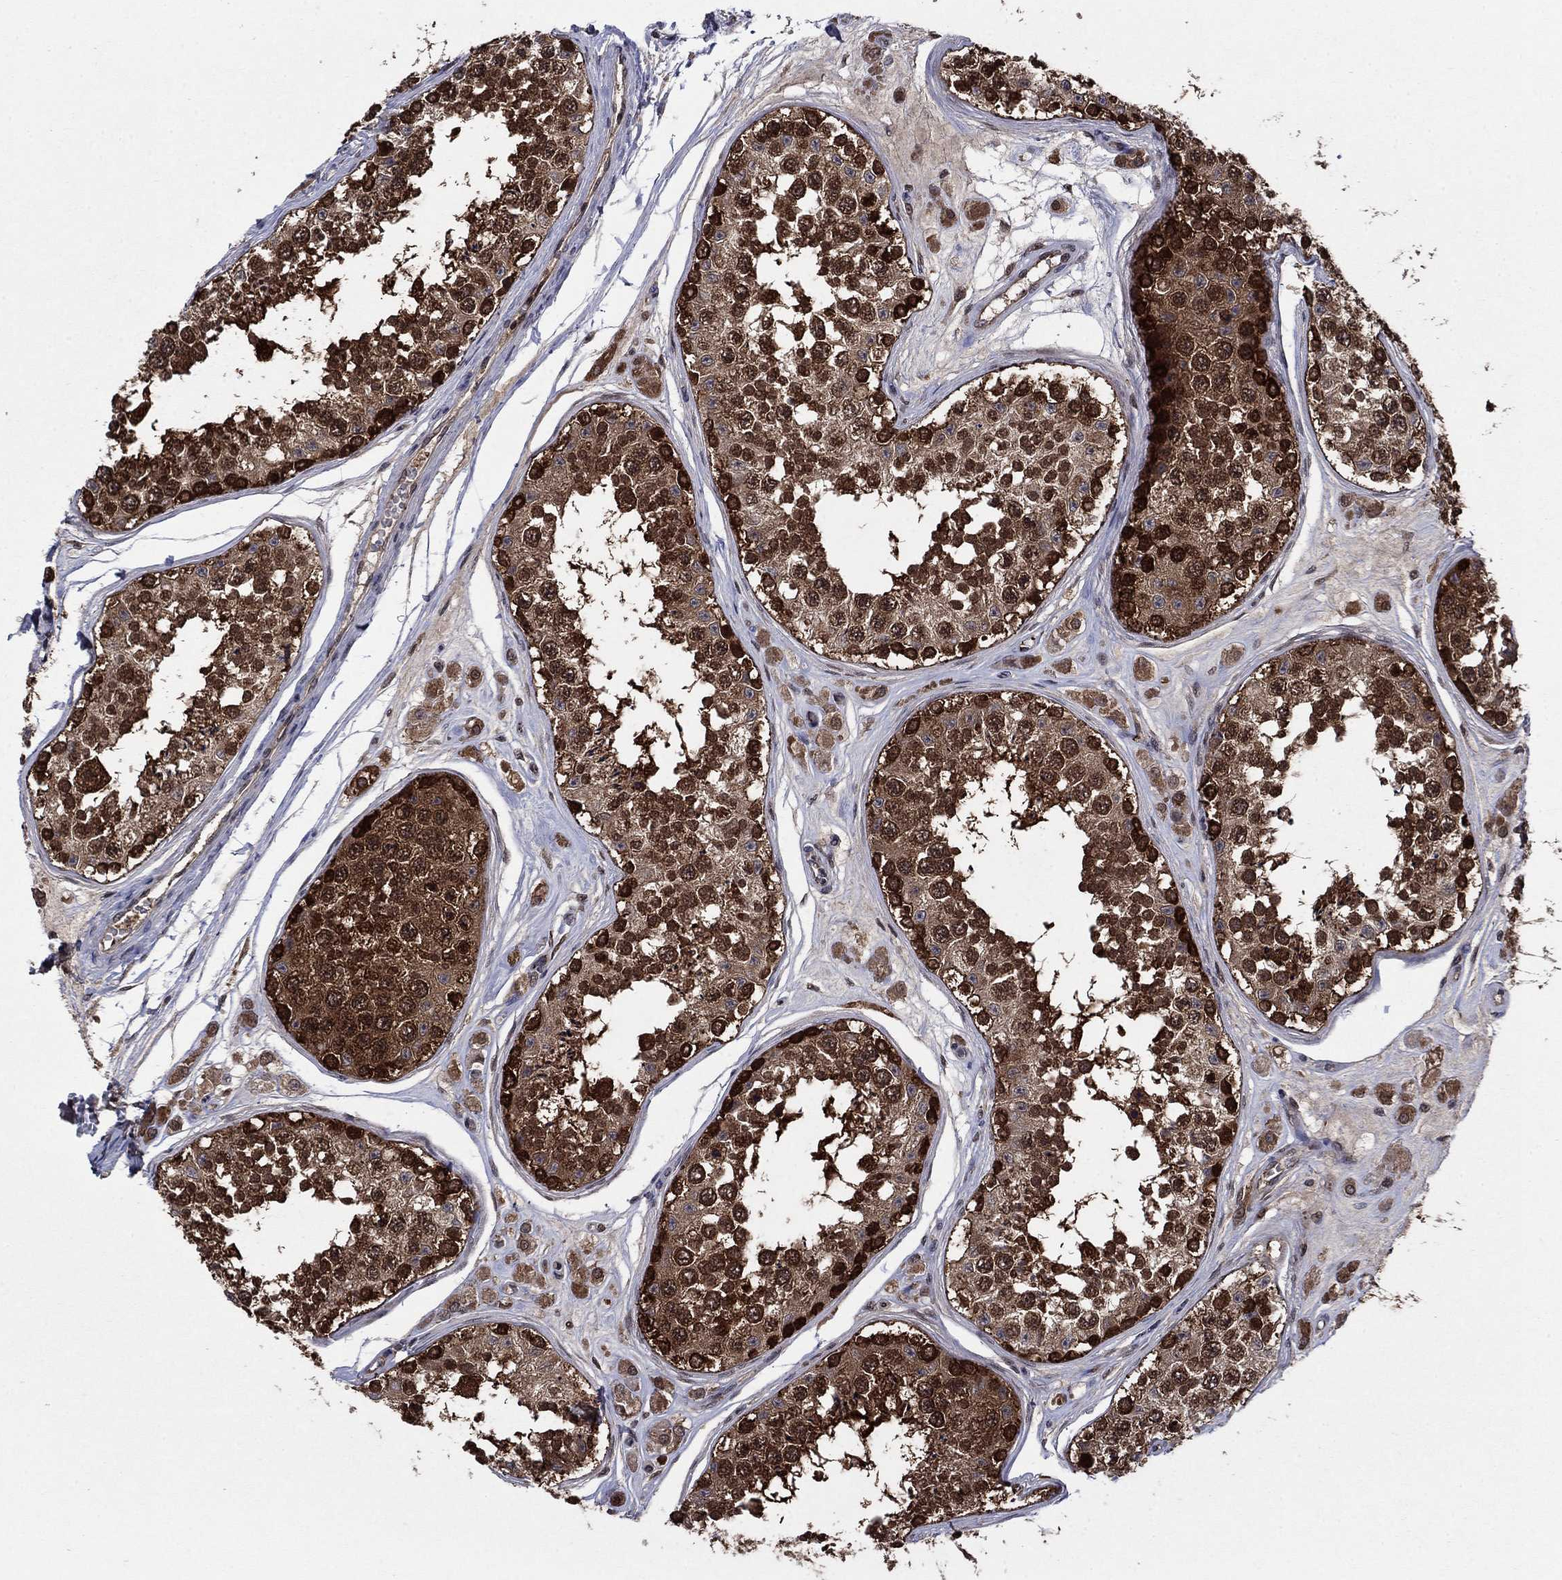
{"staining": {"intensity": "strong", "quantity": "25%-75%", "location": "cytoplasmic/membranous"}, "tissue": "testis", "cell_type": "Cells in seminiferous ducts", "image_type": "normal", "snomed": [{"axis": "morphology", "description": "Normal tissue, NOS"}, {"axis": "topography", "description": "Testis"}], "caption": "Immunohistochemistry (IHC) (DAB) staining of normal testis reveals strong cytoplasmic/membranous protein positivity in about 25%-75% of cells in seminiferous ducts.", "gene": "CACYBP", "patient": {"sex": "male", "age": 25}}